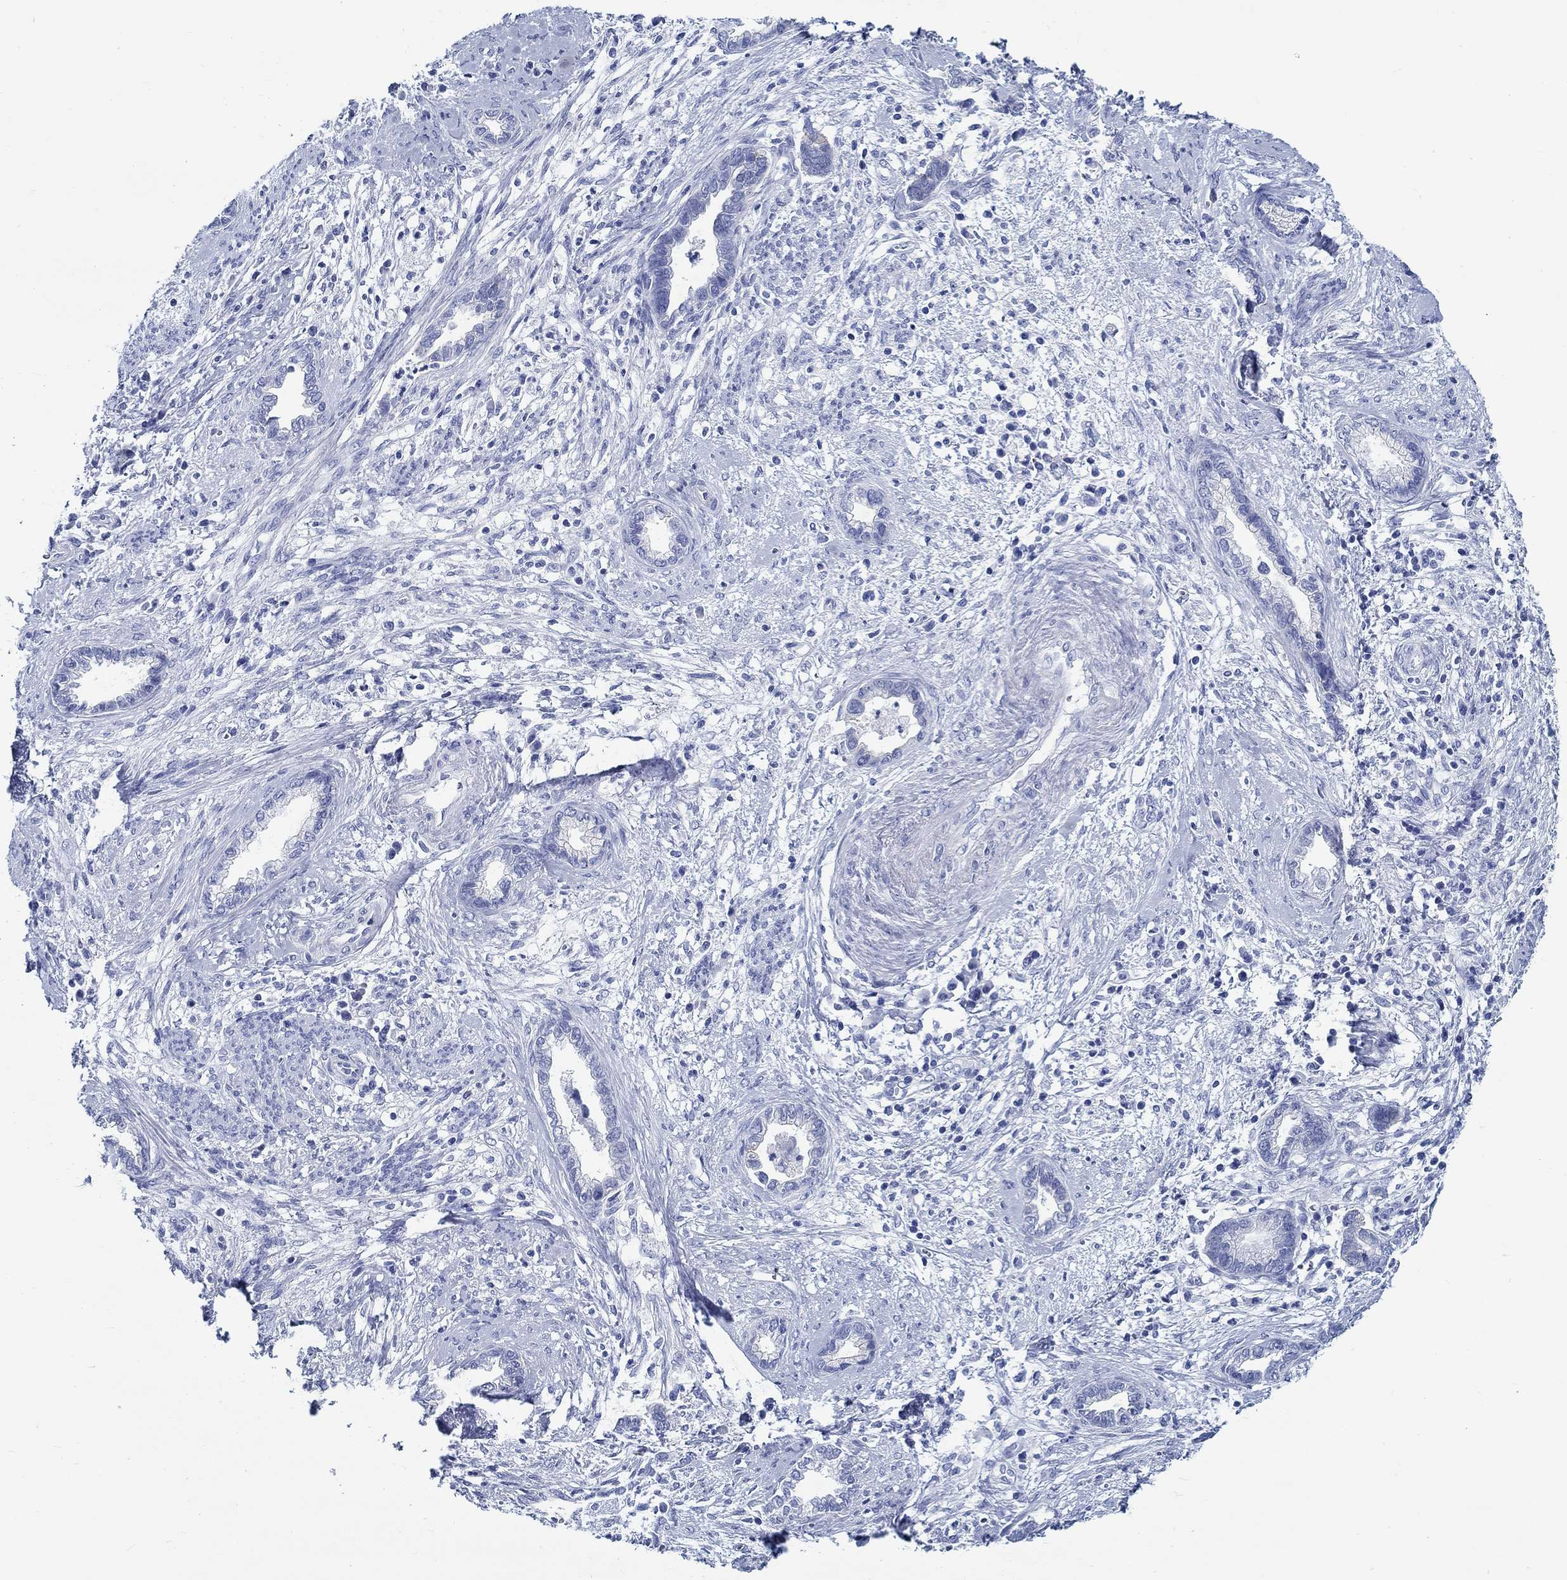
{"staining": {"intensity": "negative", "quantity": "none", "location": "none"}, "tissue": "cervical cancer", "cell_type": "Tumor cells", "image_type": "cancer", "snomed": [{"axis": "morphology", "description": "Adenocarcinoma, NOS"}, {"axis": "topography", "description": "Cervix"}], "caption": "Immunohistochemical staining of human cervical cancer (adenocarcinoma) exhibits no significant expression in tumor cells.", "gene": "RD3L", "patient": {"sex": "female", "age": 62}}